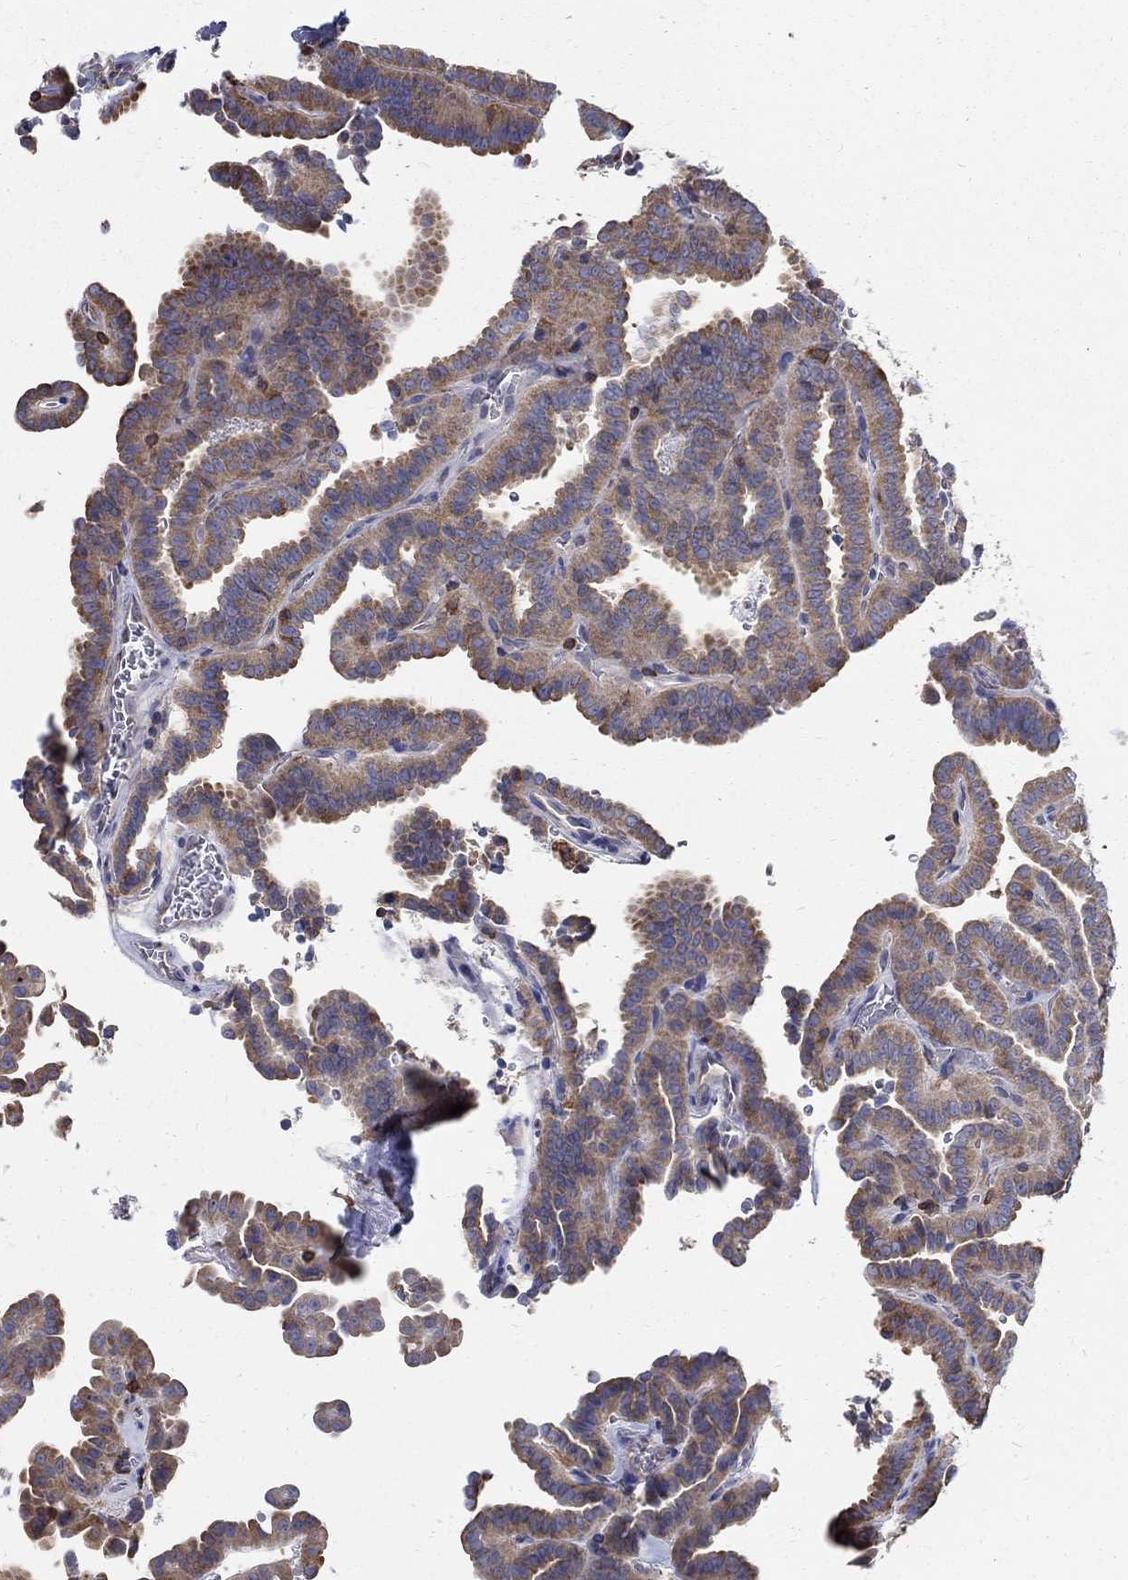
{"staining": {"intensity": "moderate", "quantity": "25%-75%", "location": "cytoplasmic/membranous"}, "tissue": "thyroid cancer", "cell_type": "Tumor cells", "image_type": "cancer", "snomed": [{"axis": "morphology", "description": "Papillary adenocarcinoma, NOS"}, {"axis": "topography", "description": "Thyroid gland"}], "caption": "Tumor cells exhibit medium levels of moderate cytoplasmic/membranous positivity in approximately 25%-75% of cells in human papillary adenocarcinoma (thyroid).", "gene": "AGAP2", "patient": {"sex": "female", "age": 39}}